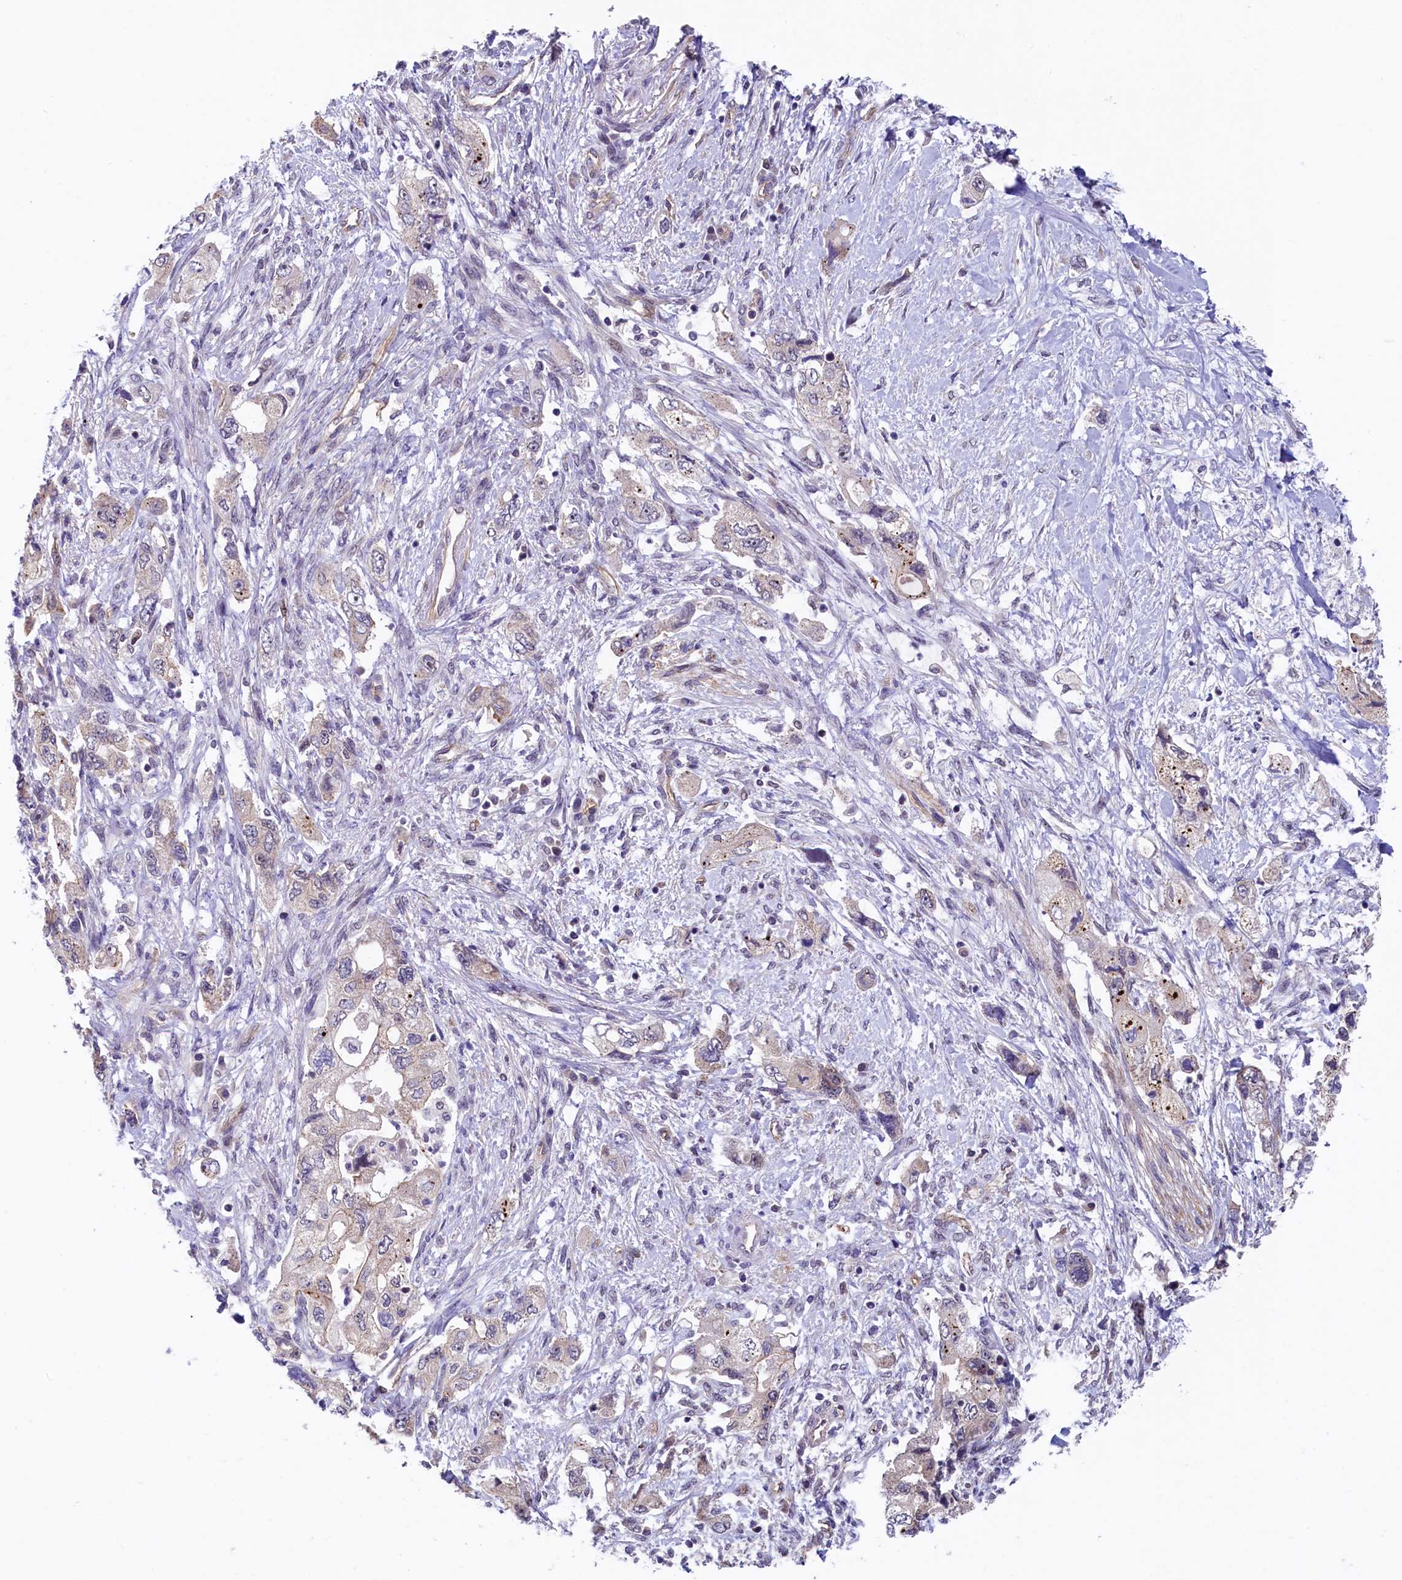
{"staining": {"intensity": "negative", "quantity": "none", "location": "none"}, "tissue": "pancreatic cancer", "cell_type": "Tumor cells", "image_type": "cancer", "snomed": [{"axis": "morphology", "description": "Adenocarcinoma, NOS"}, {"axis": "topography", "description": "Pancreas"}], "caption": "Histopathology image shows no significant protein expression in tumor cells of adenocarcinoma (pancreatic). (DAB immunohistochemistry (IHC) visualized using brightfield microscopy, high magnification).", "gene": "ARL14EP", "patient": {"sex": "female", "age": 73}}